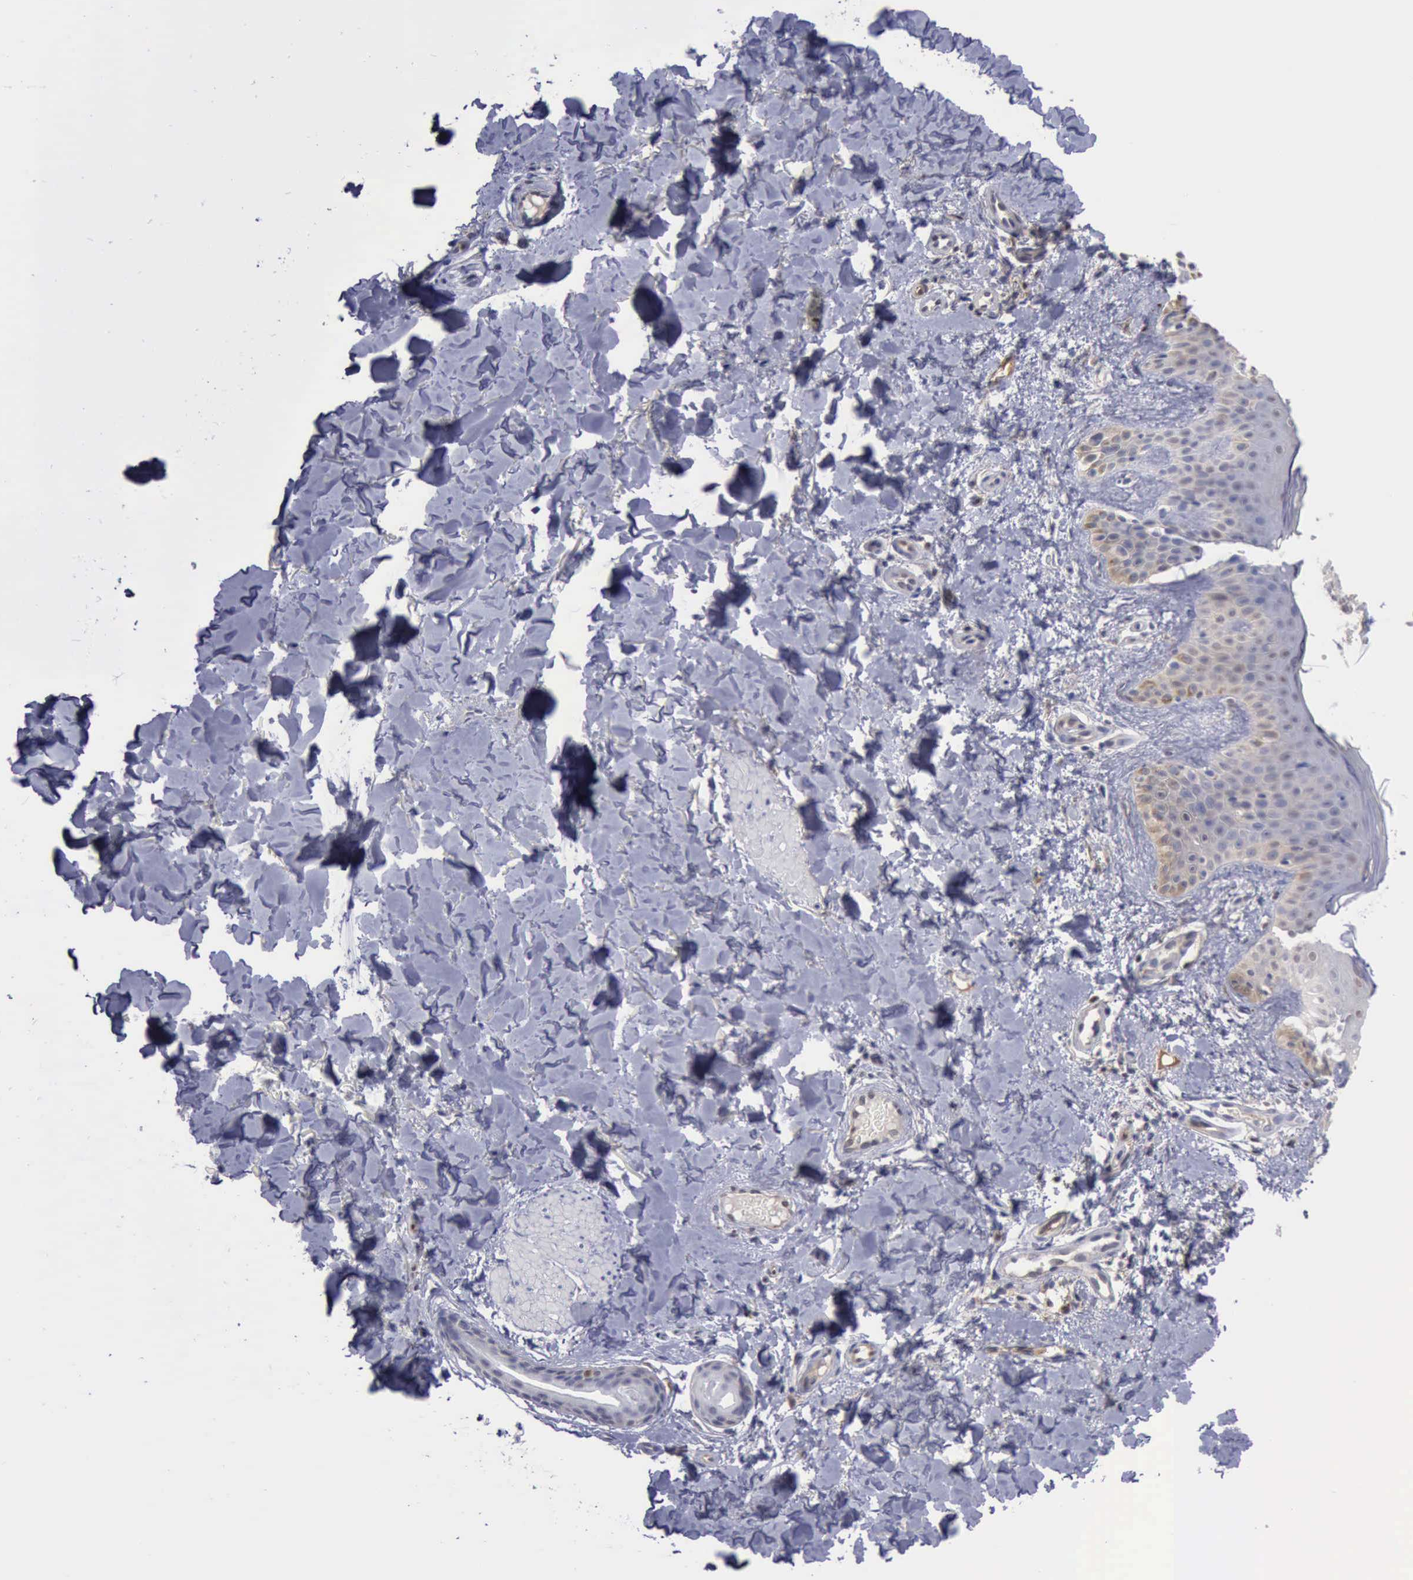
{"staining": {"intensity": "moderate", "quantity": ">75%", "location": "cytoplasmic/membranous,nuclear"}, "tissue": "skin", "cell_type": "Fibroblasts", "image_type": "normal", "snomed": [{"axis": "morphology", "description": "Normal tissue, NOS"}, {"axis": "topography", "description": "Skin"}], "caption": "Immunohistochemical staining of benign skin exhibits moderate cytoplasmic/membranous,nuclear protein staining in approximately >75% of fibroblasts. Nuclei are stained in blue.", "gene": "STAT1", "patient": {"sex": "male", "age": 32}}